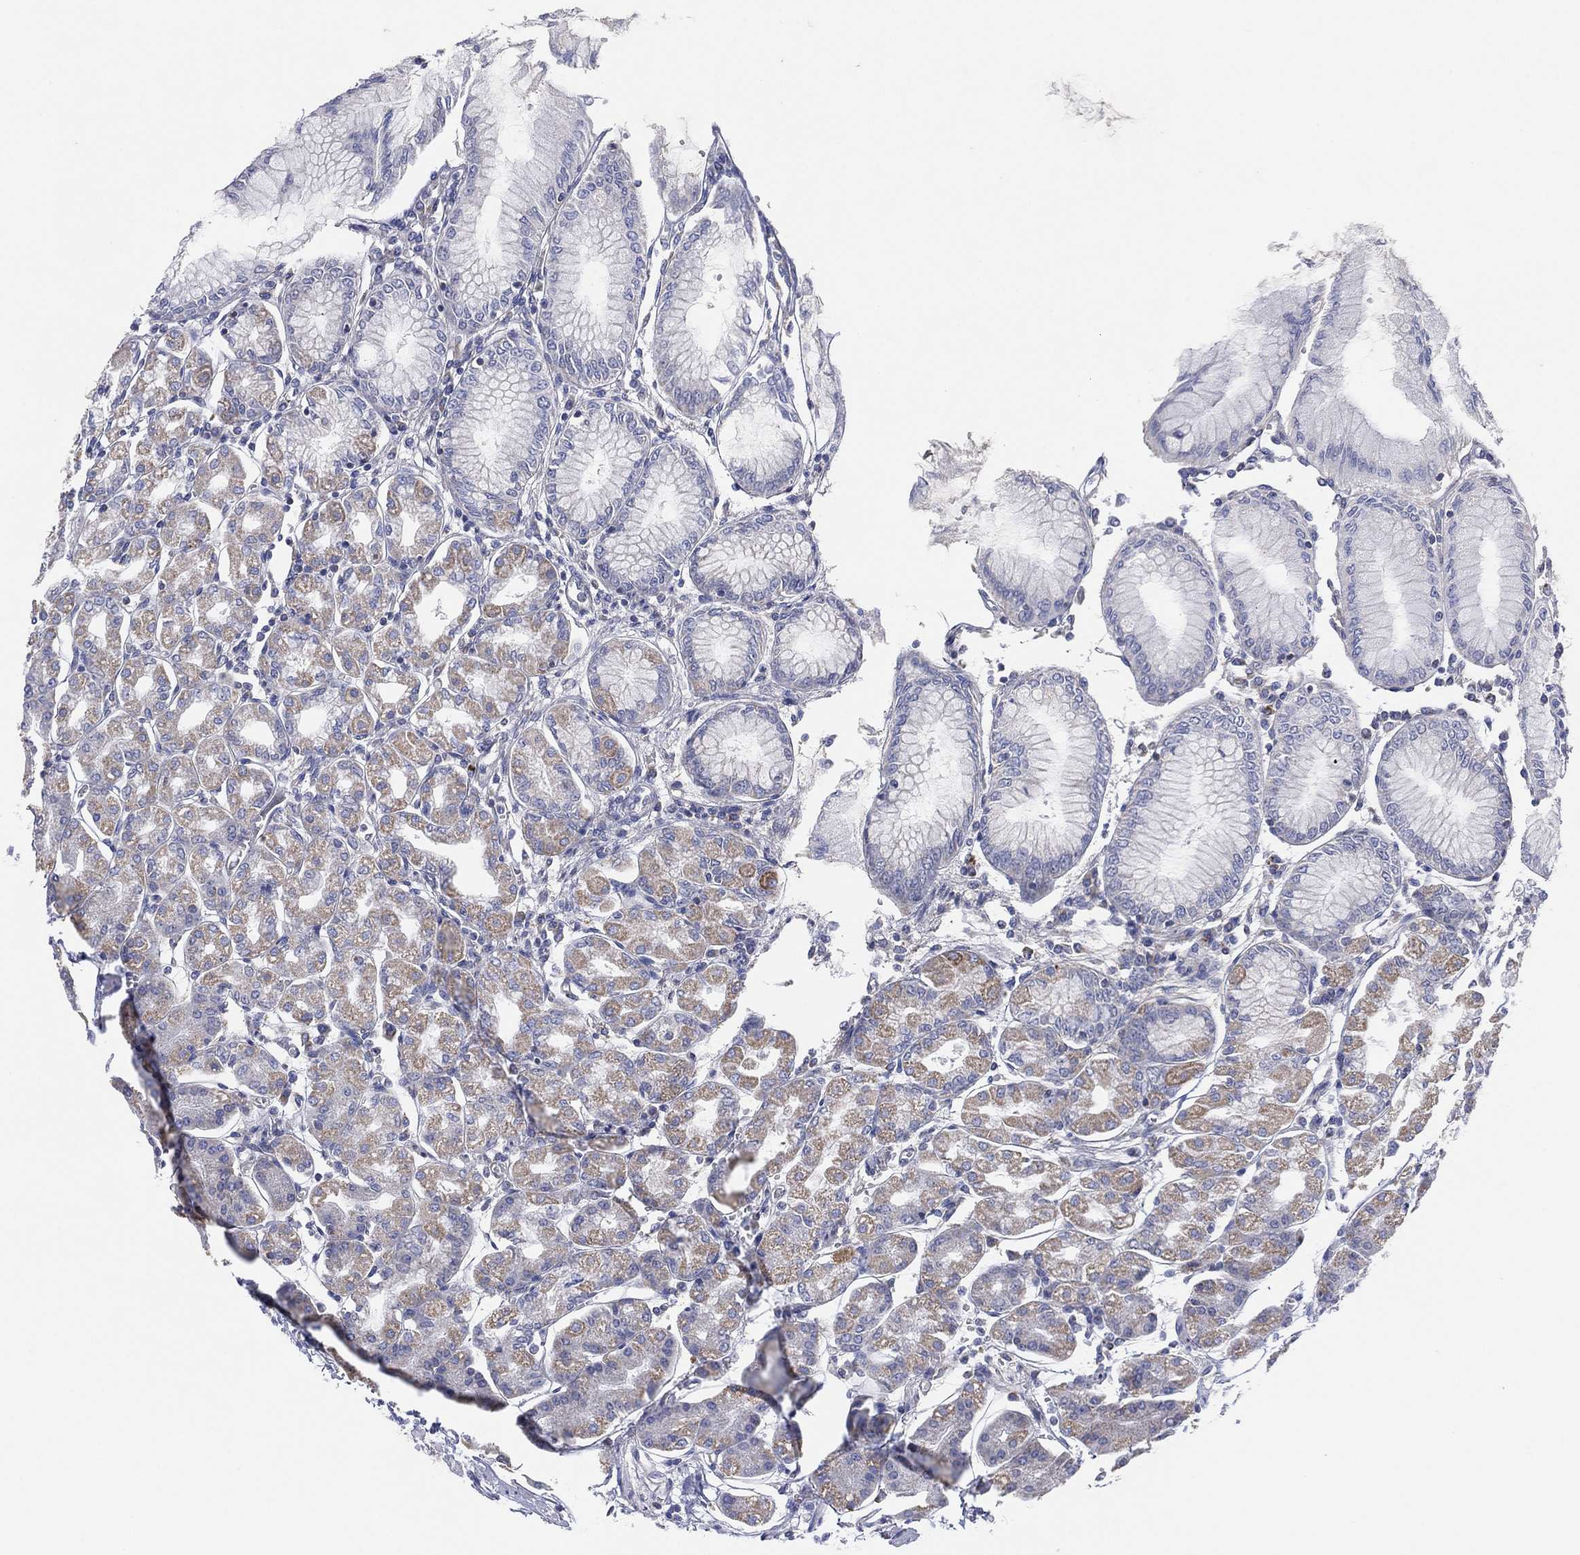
{"staining": {"intensity": "strong", "quantity": "<25%", "location": "cytoplasmic/membranous"}, "tissue": "stomach", "cell_type": "Glandular cells", "image_type": "normal", "snomed": [{"axis": "morphology", "description": "Normal tissue, NOS"}, {"axis": "topography", "description": "Skeletal muscle"}, {"axis": "topography", "description": "Stomach"}], "caption": "Brown immunohistochemical staining in normal human stomach displays strong cytoplasmic/membranous expression in approximately <25% of glandular cells.", "gene": "INA", "patient": {"sex": "female", "age": 57}}